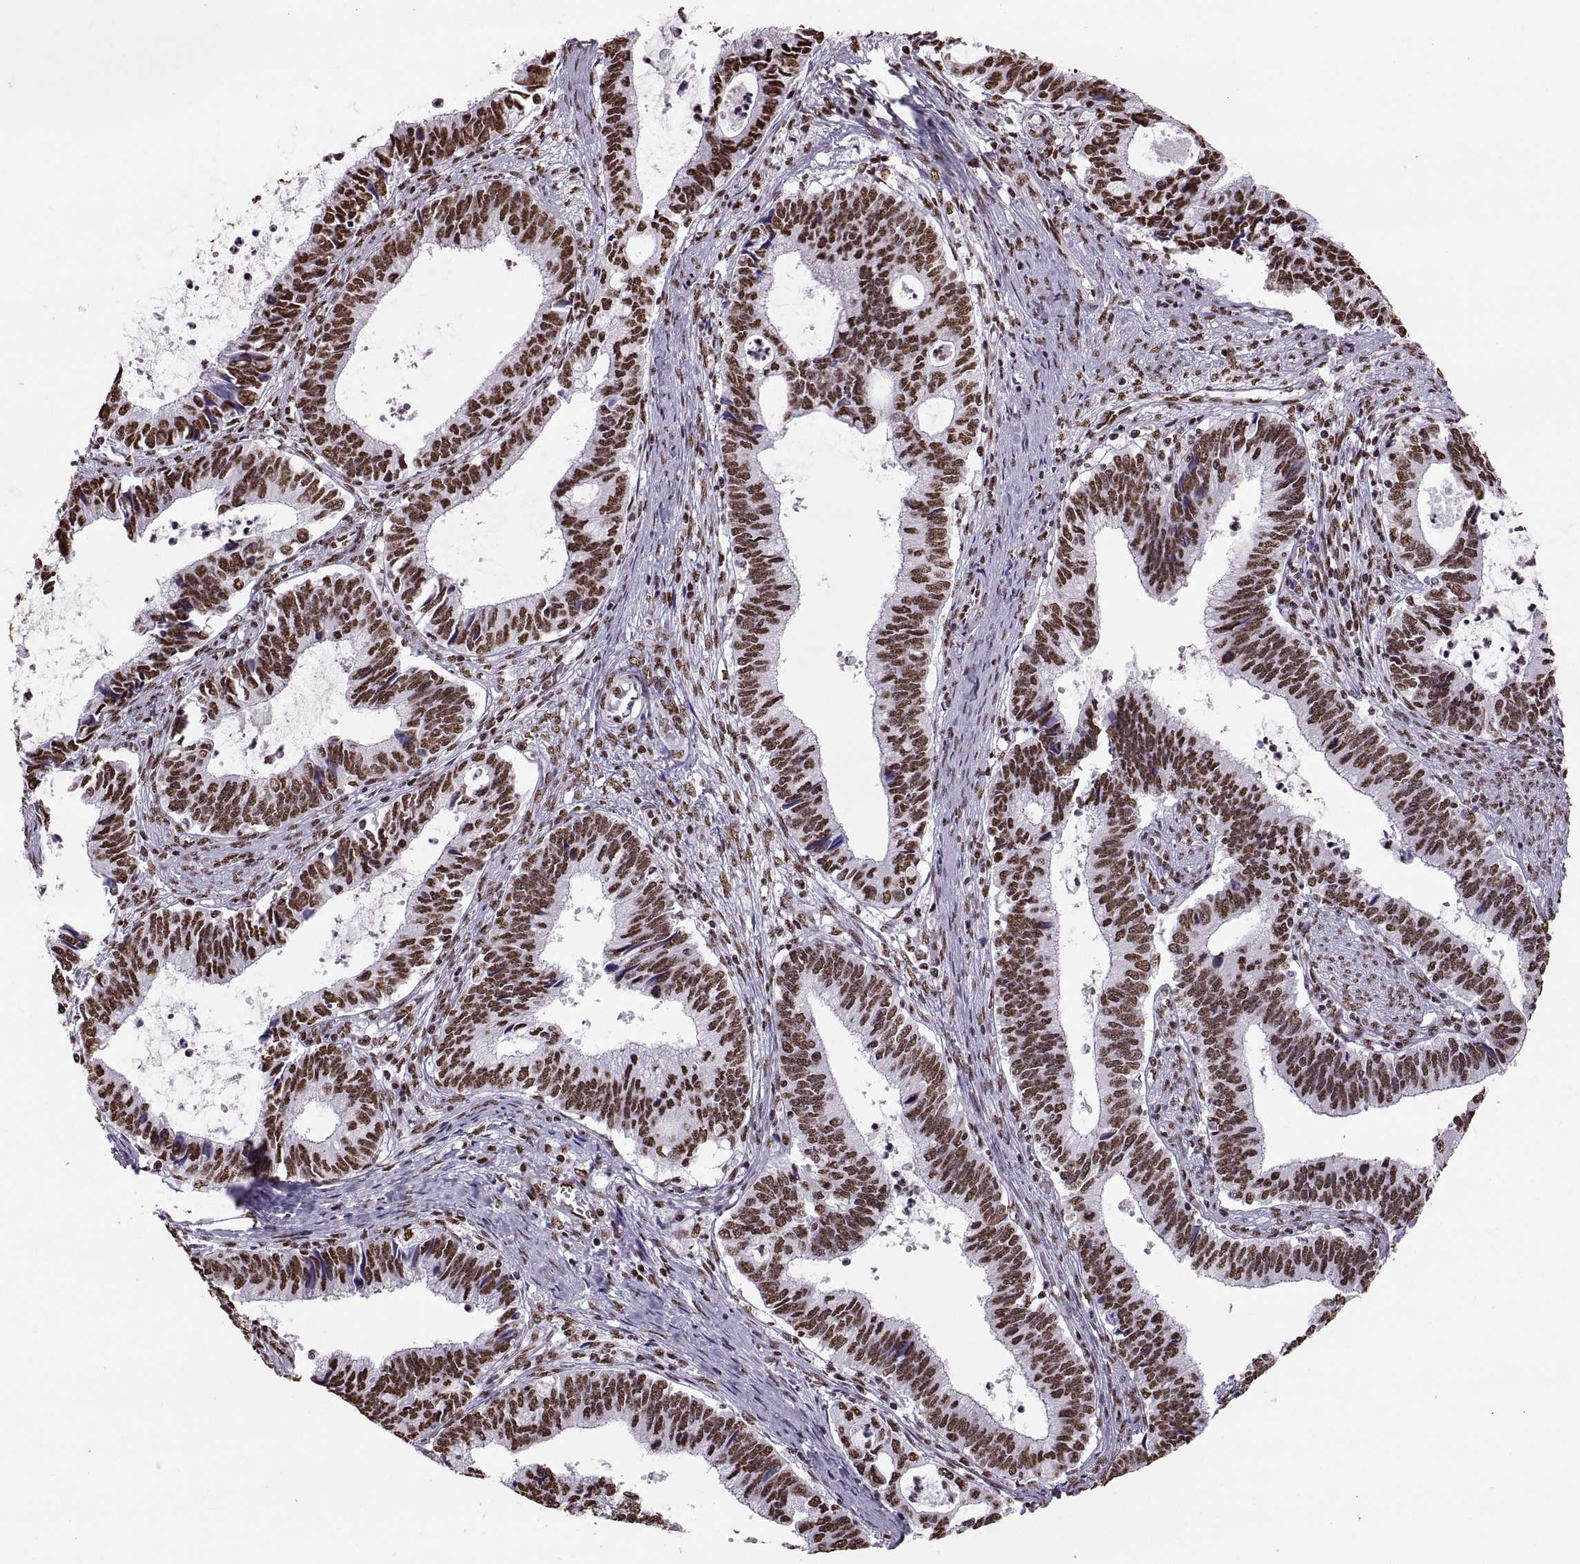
{"staining": {"intensity": "strong", "quantity": ">75%", "location": "nuclear"}, "tissue": "cervical cancer", "cell_type": "Tumor cells", "image_type": "cancer", "snomed": [{"axis": "morphology", "description": "Adenocarcinoma, NOS"}, {"axis": "topography", "description": "Cervix"}], "caption": "Approximately >75% of tumor cells in human adenocarcinoma (cervical) display strong nuclear protein positivity as visualized by brown immunohistochemical staining.", "gene": "SNAI1", "patient": {"sex": "female", "age": 42}}